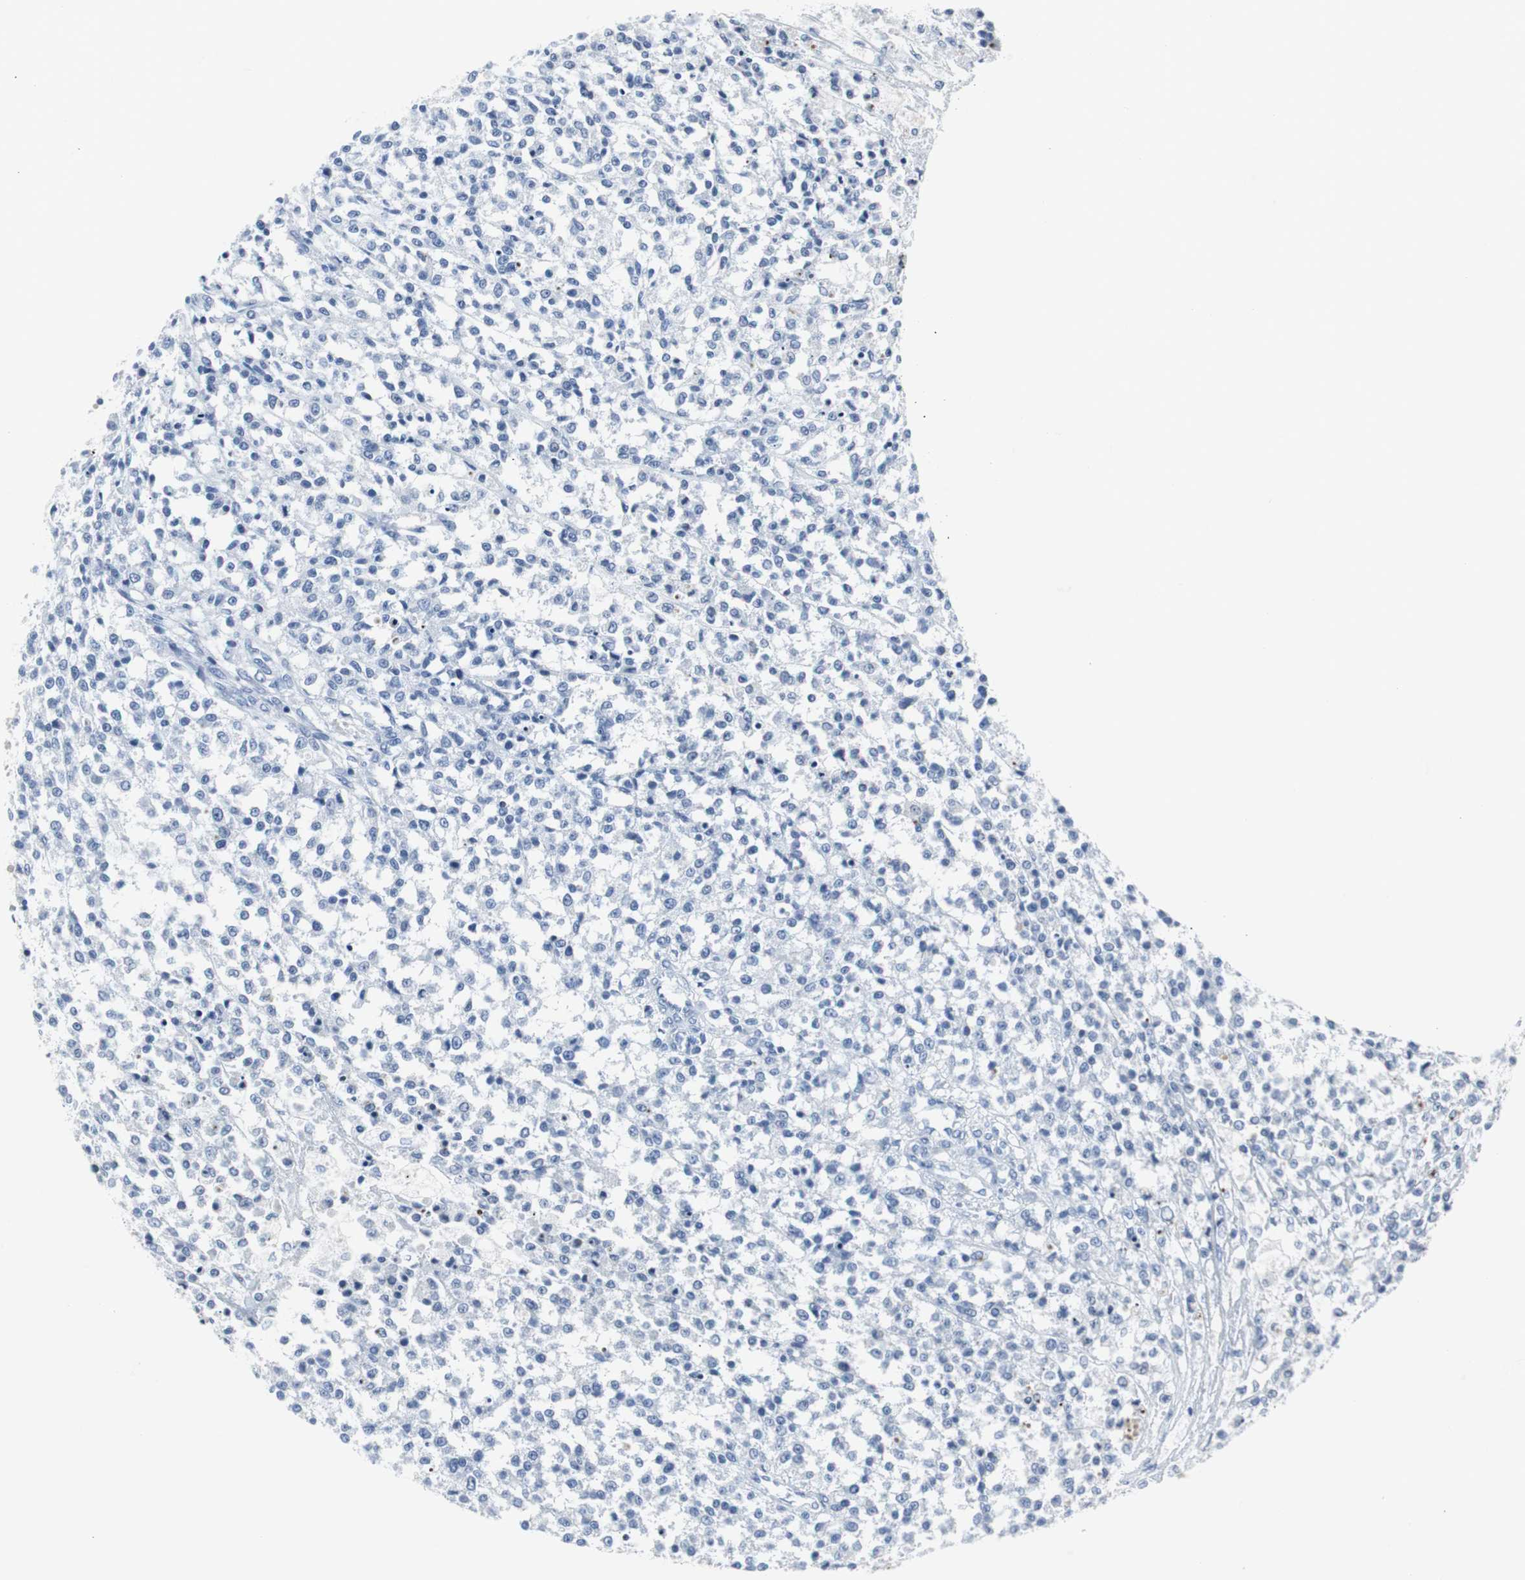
{"staining": {"intensity": "negative", "quantity": "none", "location": "none"}, "tissue": "testis cancer", "cell_type": "Tumor cells", "image_type": "cancer", "snomed": [{"axis": "morphology", "description": "Seminoma, NOS"}, {"axis": "topography", "description": "Testis"}], "caption": "The immunohistochemistry (IHC) image has no significant expression in tumor cells of testis cancer (seminoma) tissue.", "gene": "DOK1", "patient": {"sex": "male", "age": 59}}